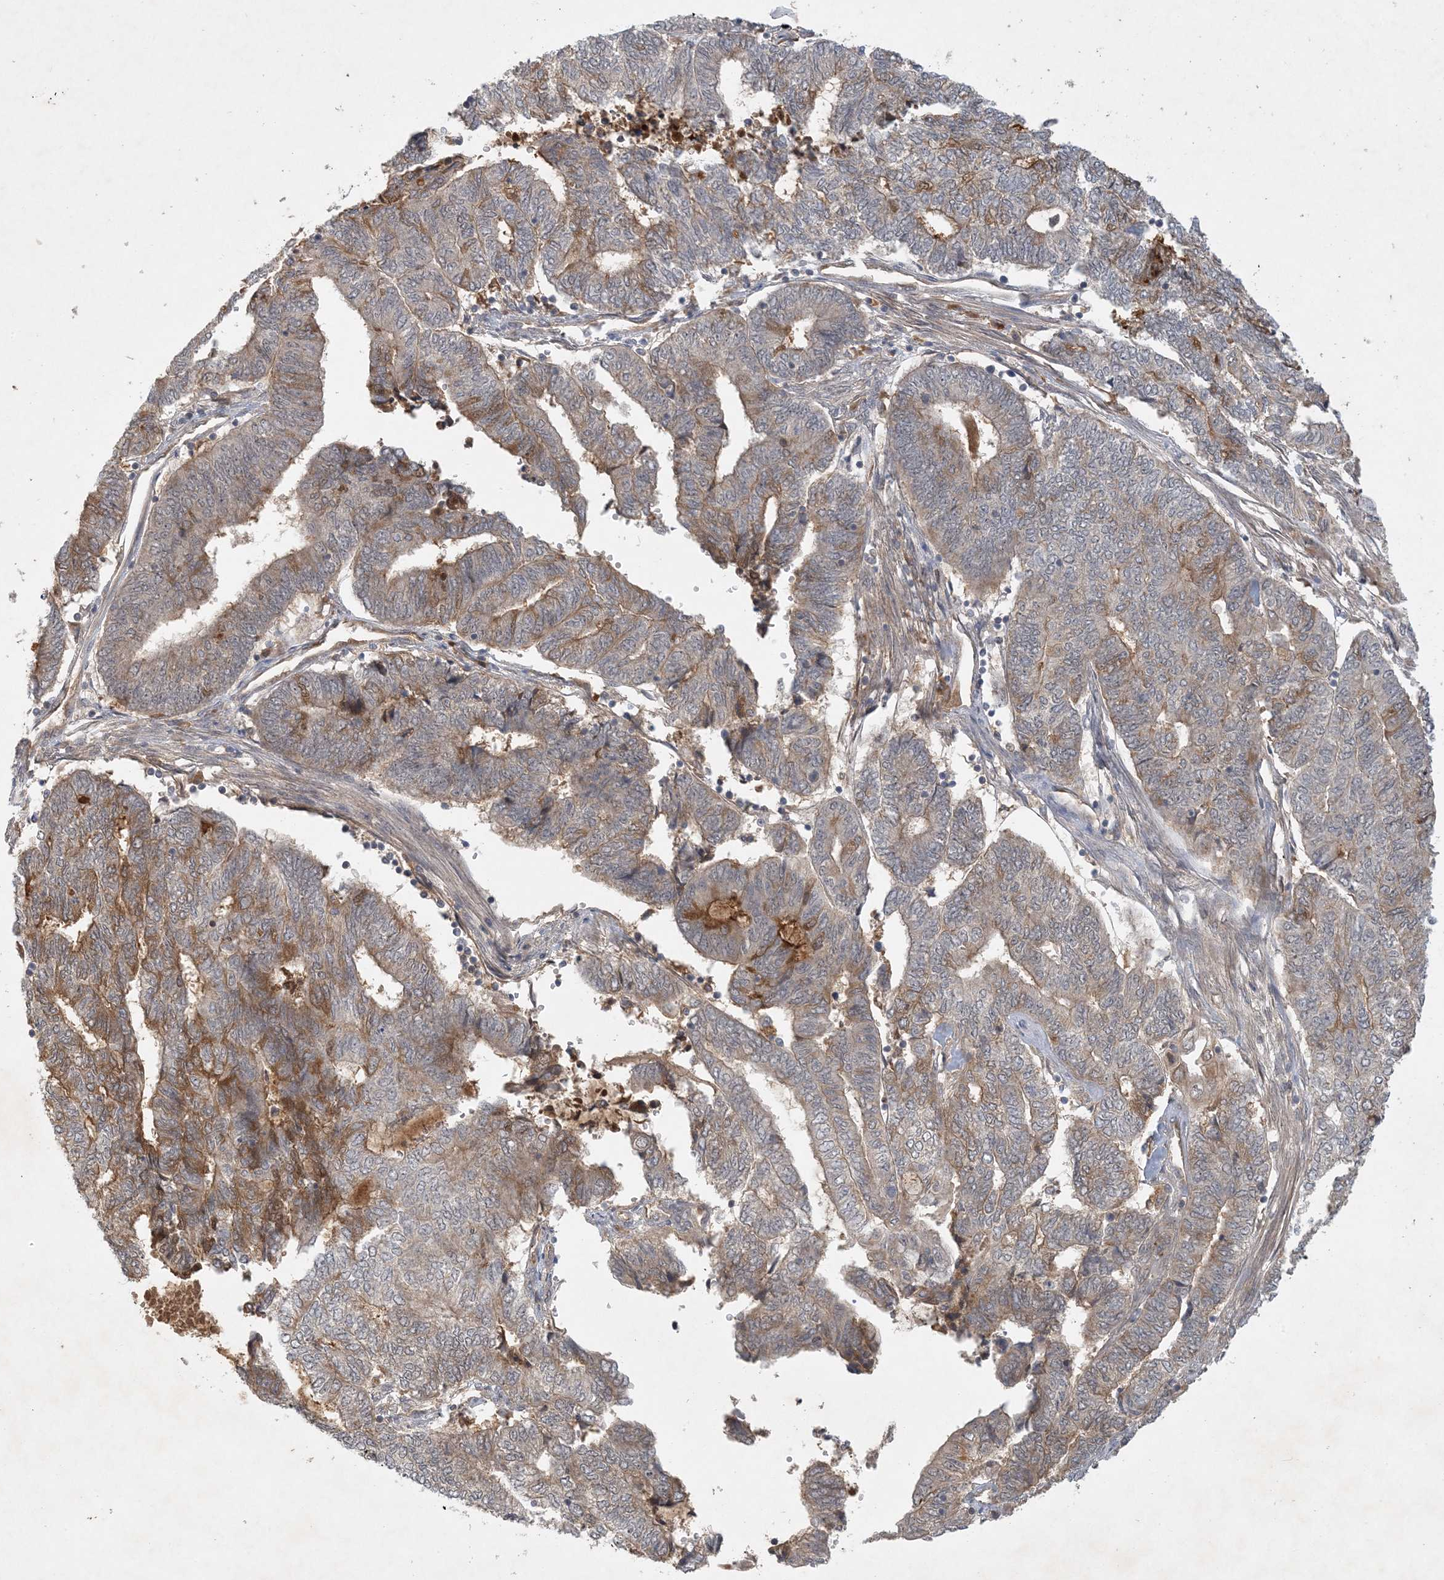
{"staining": {"intensity": "moderate", "quantity": "<25%", "location": "cytoplasmic/membranous,nuclear"}, "tissue": "endometrial cancer", "cell_type": "Tumor cells", "image_type": "cancer", "snomed": [{"axis": "morphology", "description": "Adenocarcinoma, NOS"}, {"axis": "topography", "description": "Uterus"}, {"axis": "topography", "description": "Endometrium"}], "caption": "Endometrial cancer (adenocarcinoma) tissue shows moderate cytoplasmic/membranous and nuclear positivity in about <25% of tumor cells (DAB IHC, brown staining for protein, blue staining for nuclei).", "gene": "ZCCHC4", "patient": {"sex": "female", "age": 70}}